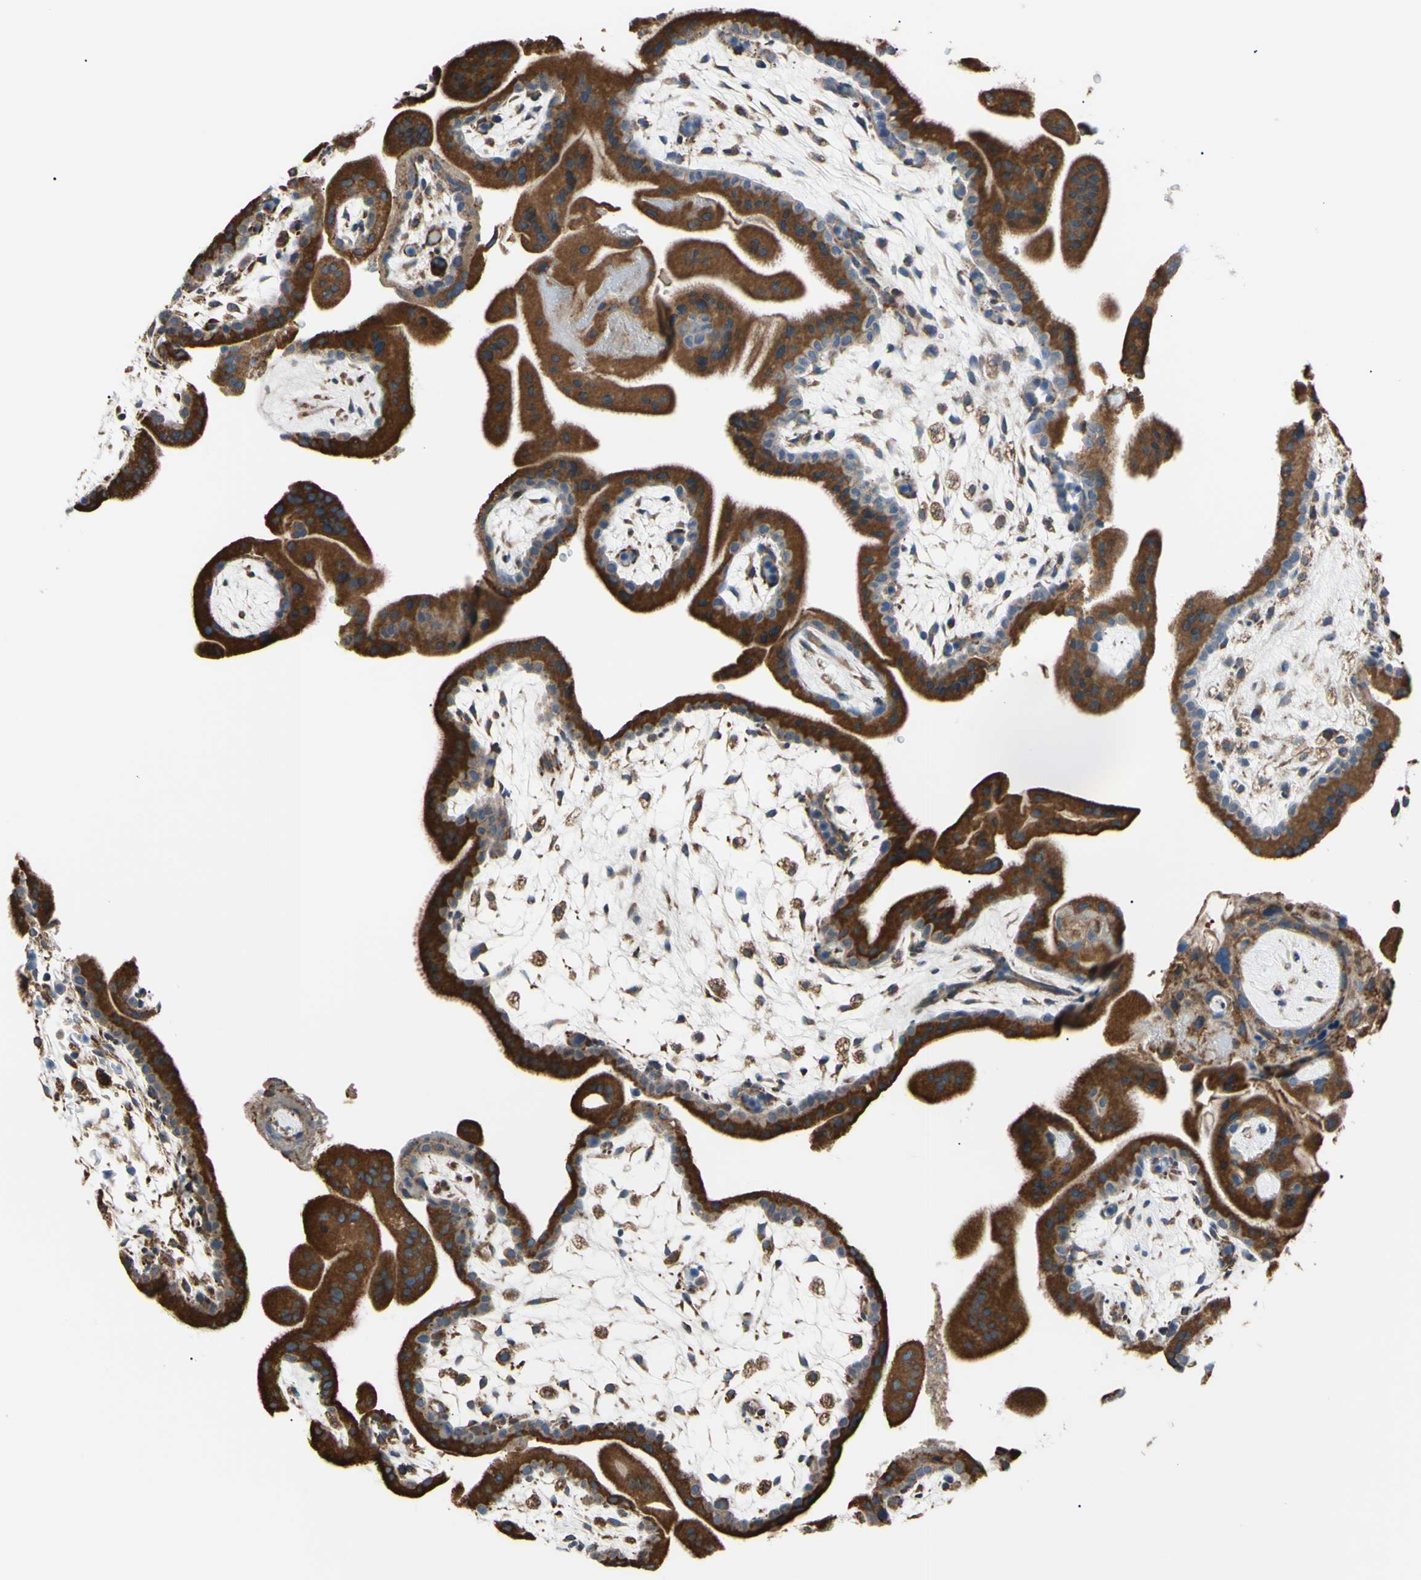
{"staining": {"intensity": "strong", "quantity": ">75%", "location": "cytoplasmic/membranous"}, "tissue": "placenta", "cell_type": "Trophoblastic cells", "image_type": "normal", "snomed": [{"axis": "morphology", "description": "Normal tissue, NOS"}, {"axis": "topography", "description": "Placenta"}], "caption": "An immunohistochemistry photomicrograph of unremarkable tissue is shown. Protein staining in brown labels strong cytoplasmic/membranous positivity in placenta within trophoblastic cells.", "gene": "BMF", "patient": {"sex": "female", "age": 35}}